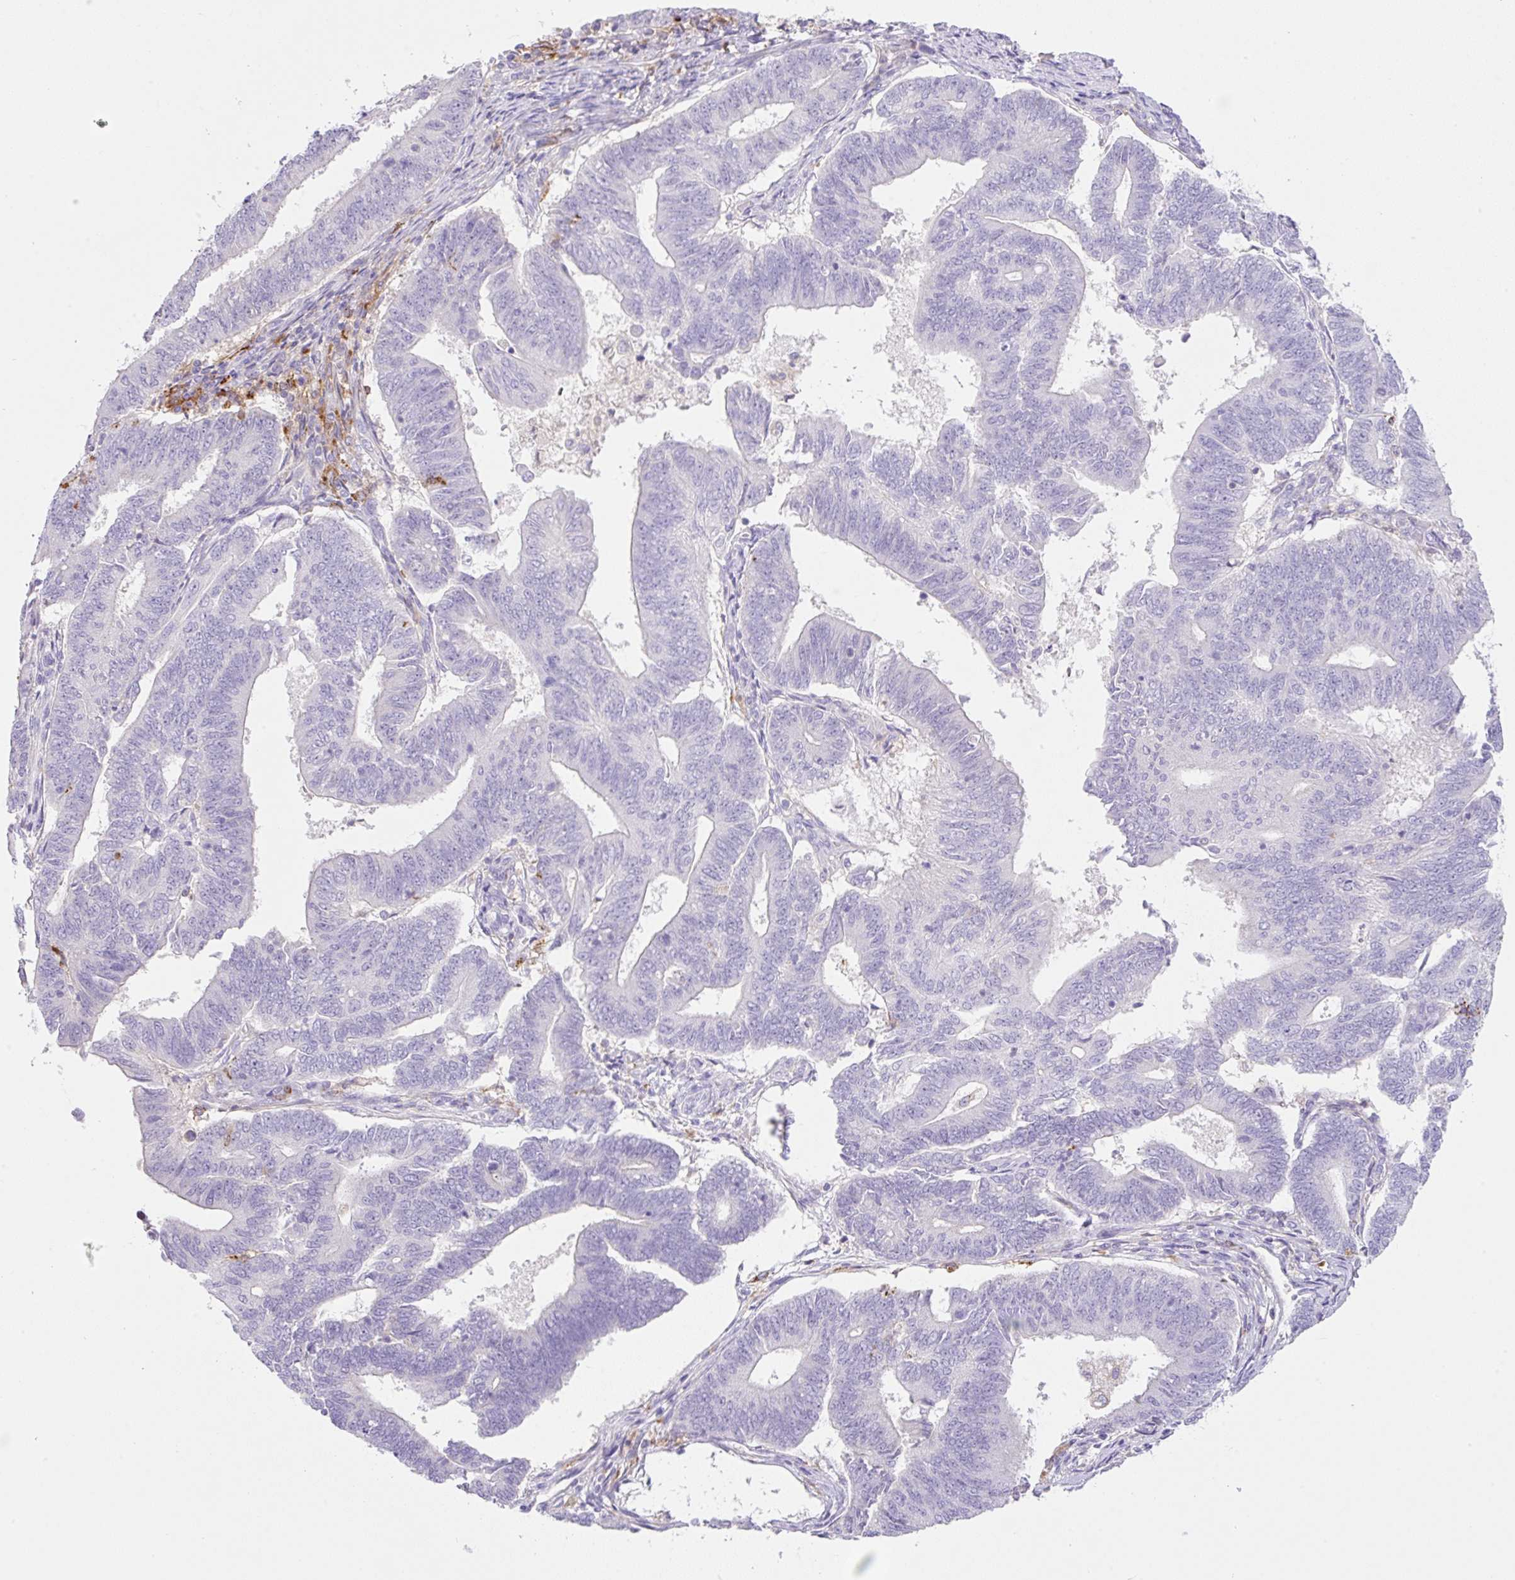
{"staining": {"intensity": "weak", "quantity": "<25%", "location": "cytoplasmic/membranous"}, "tissue": "endometrial cancer", "cell_type": "Tumor cells", "image_type": "cancer", "snomed": [{"axis": "morphology", "description": "Adenocarcinoma, NOS"}, {"axis": "topography", "description": "Endometrium"}], "caption": "Tumor cells show no significant protein staining in endometrial cancer (adenocarcinoma).", "gene": "TDRD15", "patient": {"sex": "female", "age": 70}}